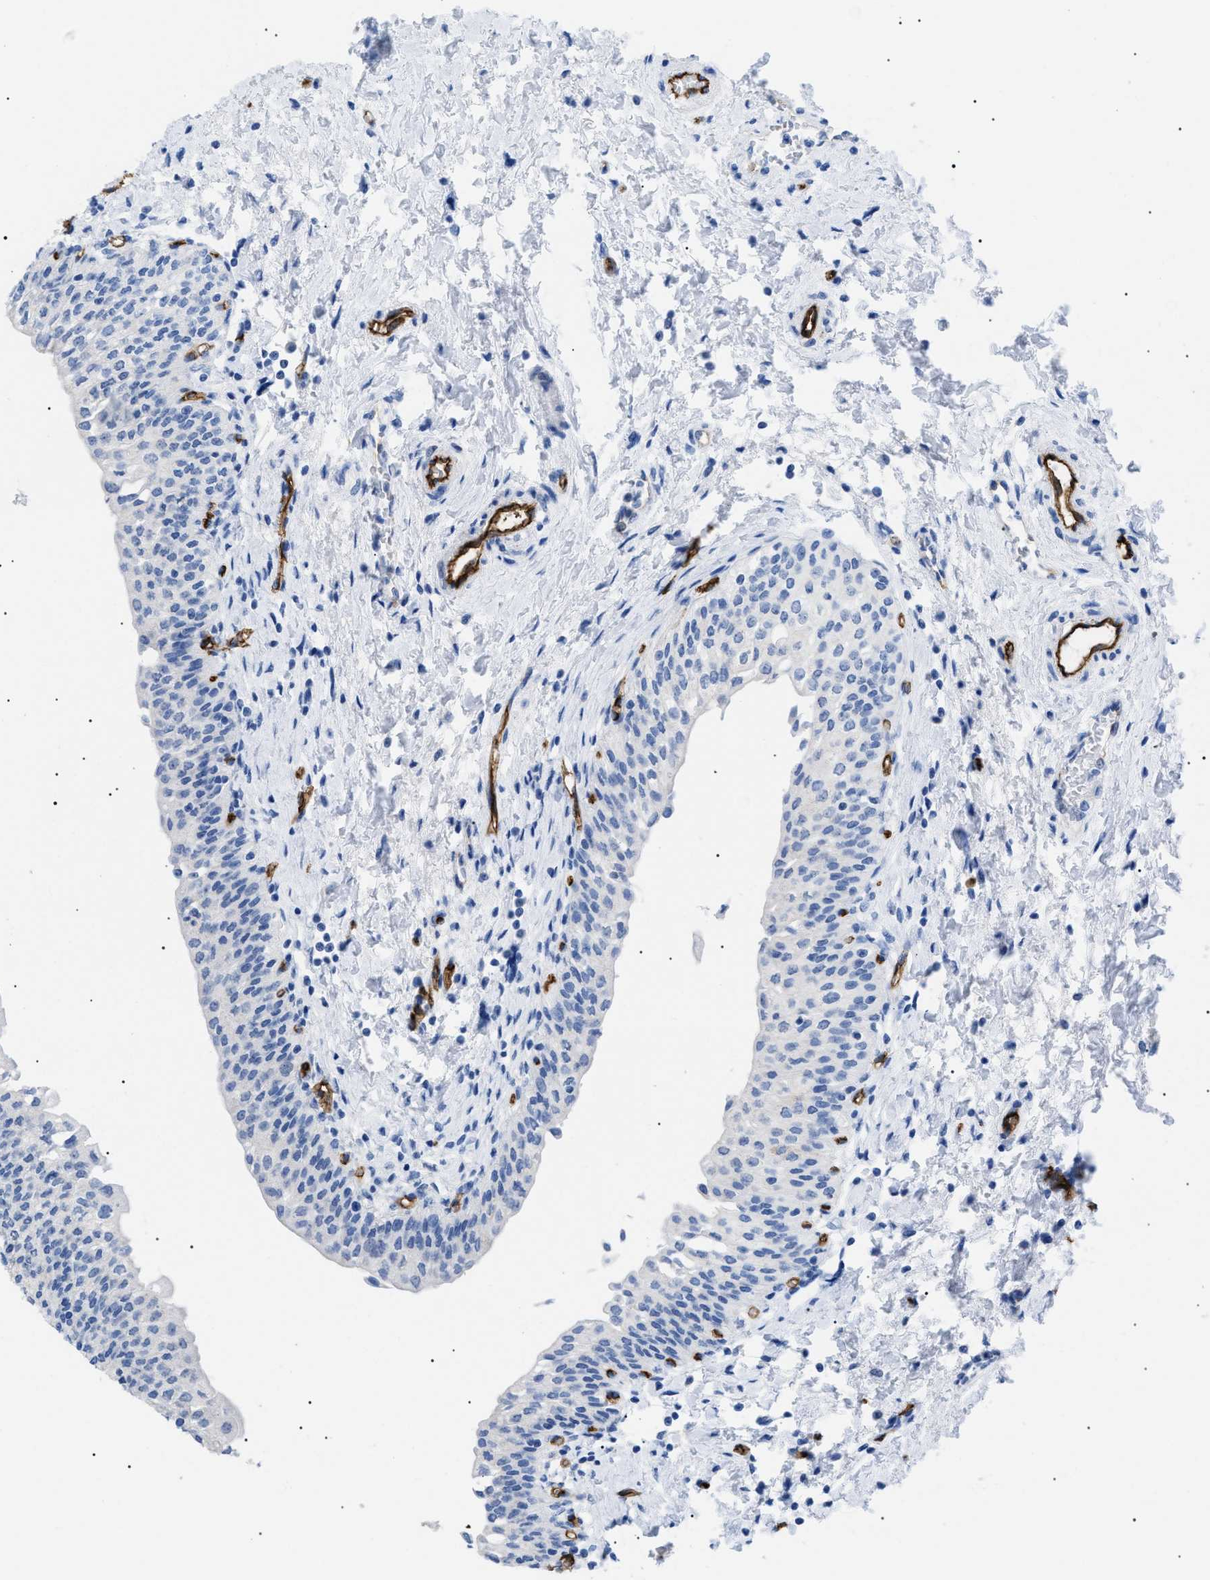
{"staining": {"intensity": "negative", "quantity": "none", "location": "none"}, "tissue": "urinary bladder", "cell_type": "Urothelial cells", "image_type": "normal", "snomed": [{"axis": "morphology", "description": "Normal tissue, NOS"}, {"axis": "topography", "description": "Urinary bladder"}], "caption": "A histopathology image of urinary bladder stained for a protein exhibits no brown staining in urothelial cells.", "gene": "PODXL", "patient": {"sex": "male", "age": 55}}